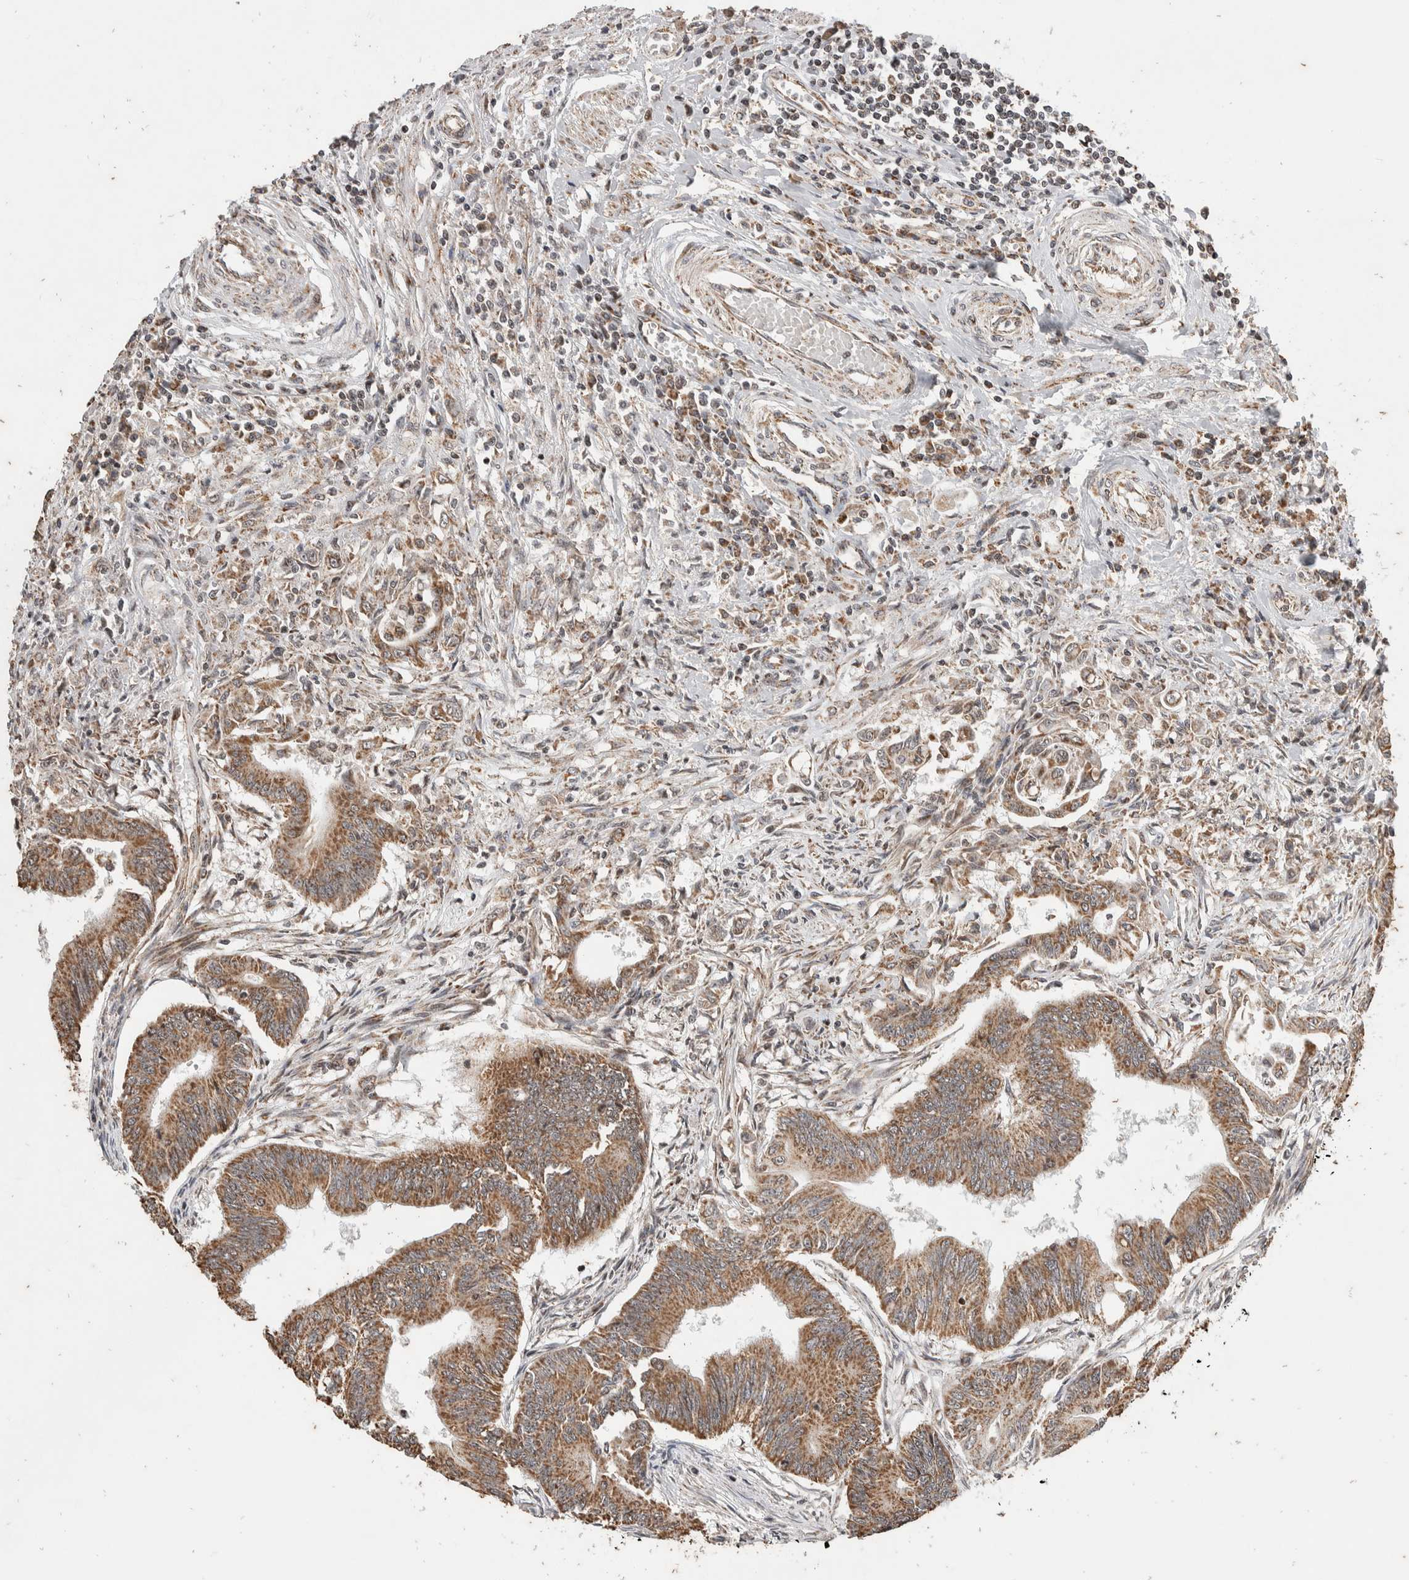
{"staining": {"intensity": "moderate", "quantity": ">75%", "location": "cytoplasmic/membranous"}, "tissue": "colorectal cancer", "cell_type": "Tumor cells", "image_type": "cancer", "snomed": [{"axis": "morphology", "description": "Adenoma, NOS"}, {"axis": "morphology", "description": "Adenocarcinoma, NOS"}, {"axis": "topography", "description": "Colon"}], "caption": "A high-resolution photomicrograph shows immunohistochemistry (IHC) staining of colorectal adenocarcinoma, which demonstrates moderate cytoplasmic/membranous staining in about >75% of tumor cells.", "gene": "ATXN7L1", "patient": {"sex": "male", "age": 79}}